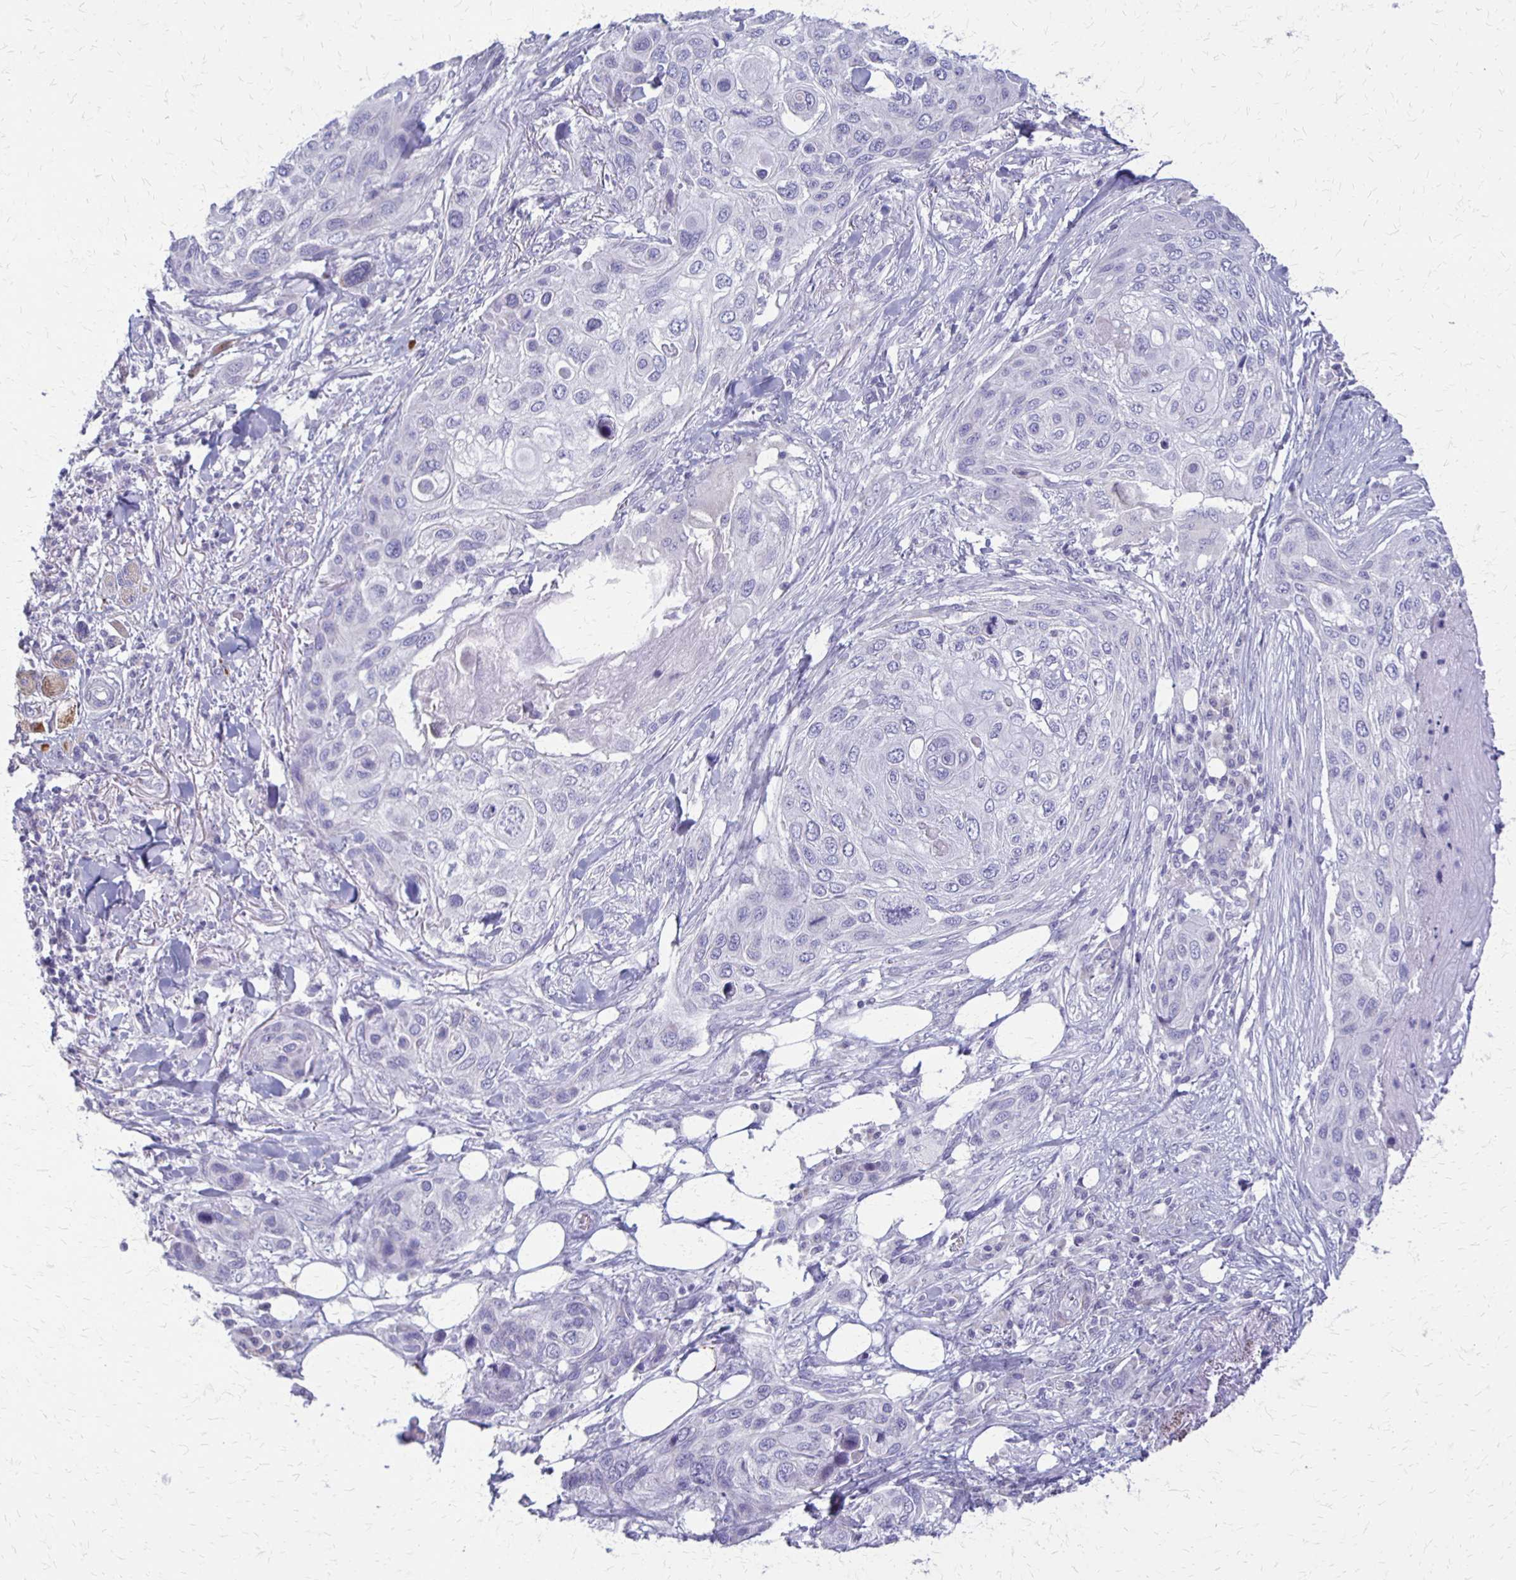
{"staining": {"intensity": "negative", "quantity": "none", "location": "none"}, "tissue": "skin cancer", "cell_type": "Tumor cells", "image_type": "cancer", "snomed": [{"axis": "morphology", "description": "Squamous cell carcinoma, NOS"}, {"axis": "topography", "description": "Skin"}], "caption": "This is an IHC image of human squamous cell carcinoma (skin). There is no staining in tumor cells.", "gene": "RHOC", "patient": {"sex": "female", "age": 87}}